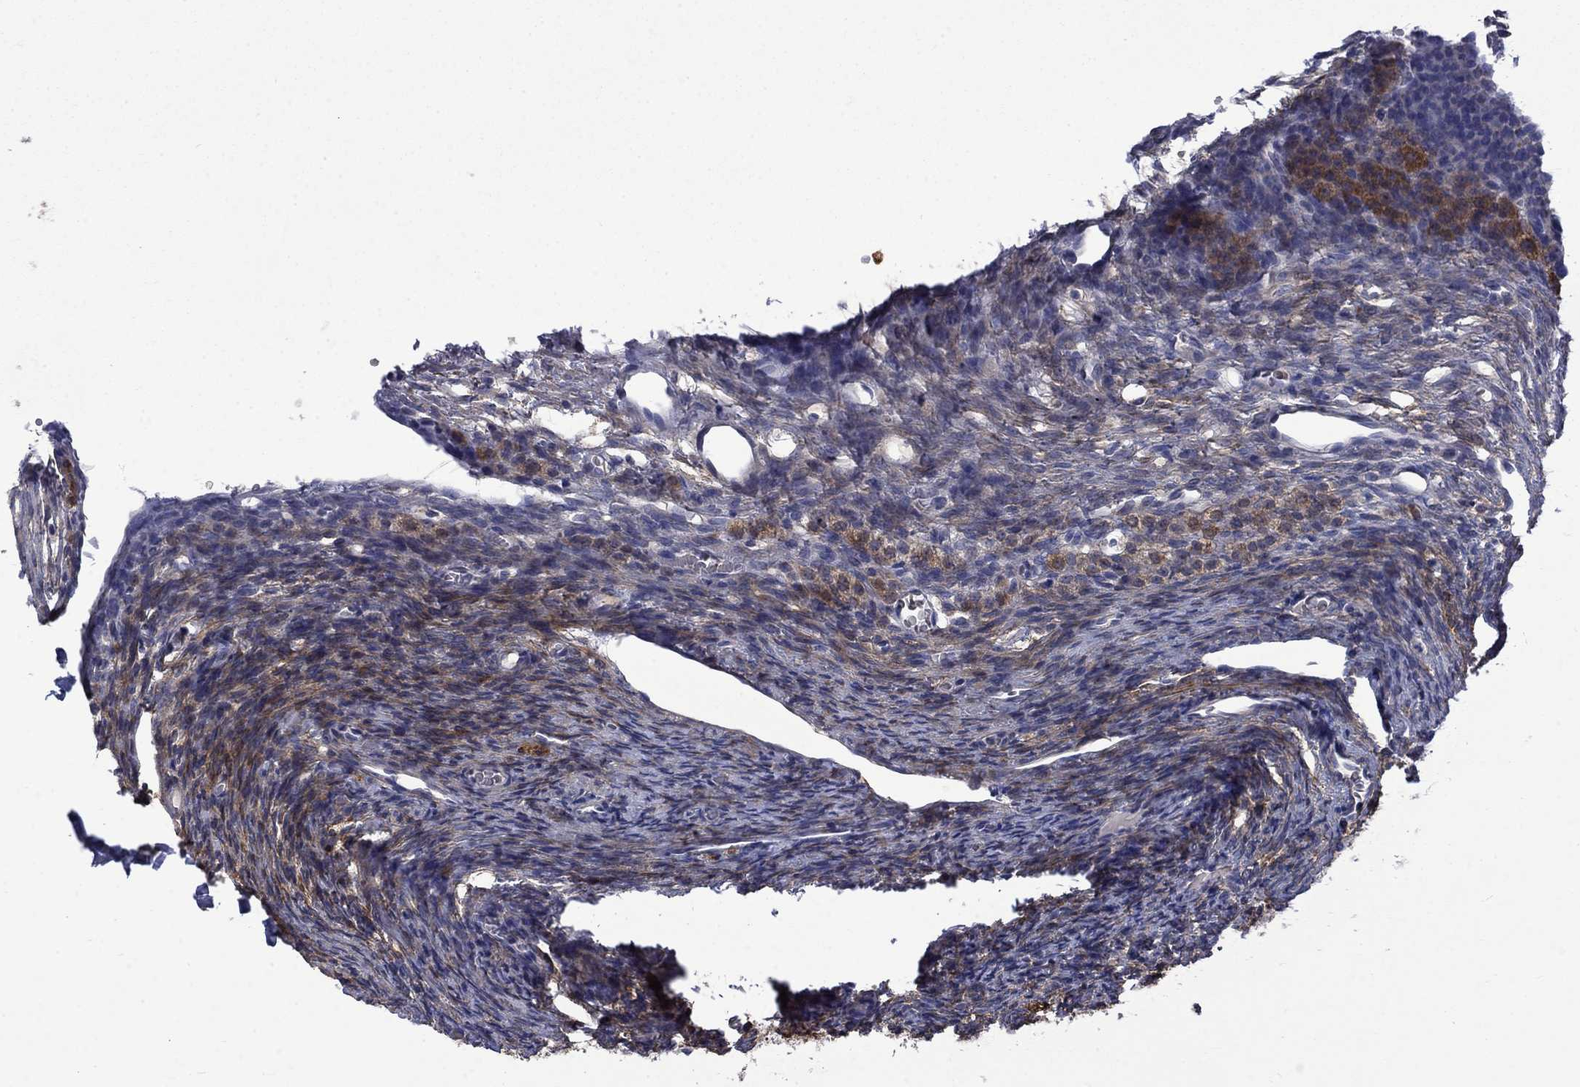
{"staining": {"intensity": "strong", "quantity": "25%-75%", "location": "cytoplasmic/membranous"}, "tissue": "ovary", "cell_type": "Ovarian stroma cells", "image_type": "normal", "snomed": [{"axis": "morphology", "description": "Normal tissue, NOS"}, {"axis": "topography", "description": "Ovary"}], "caption": "IHC photomicrograph of benign ovary stained for a protein (brown), which shows high levels of strong cytoplasmic/membranous staining in approximately 25%-75% of ovarian stroma cells.", "gene": "HSPA12A", "patient": {"sex": "female", "age": 27}}